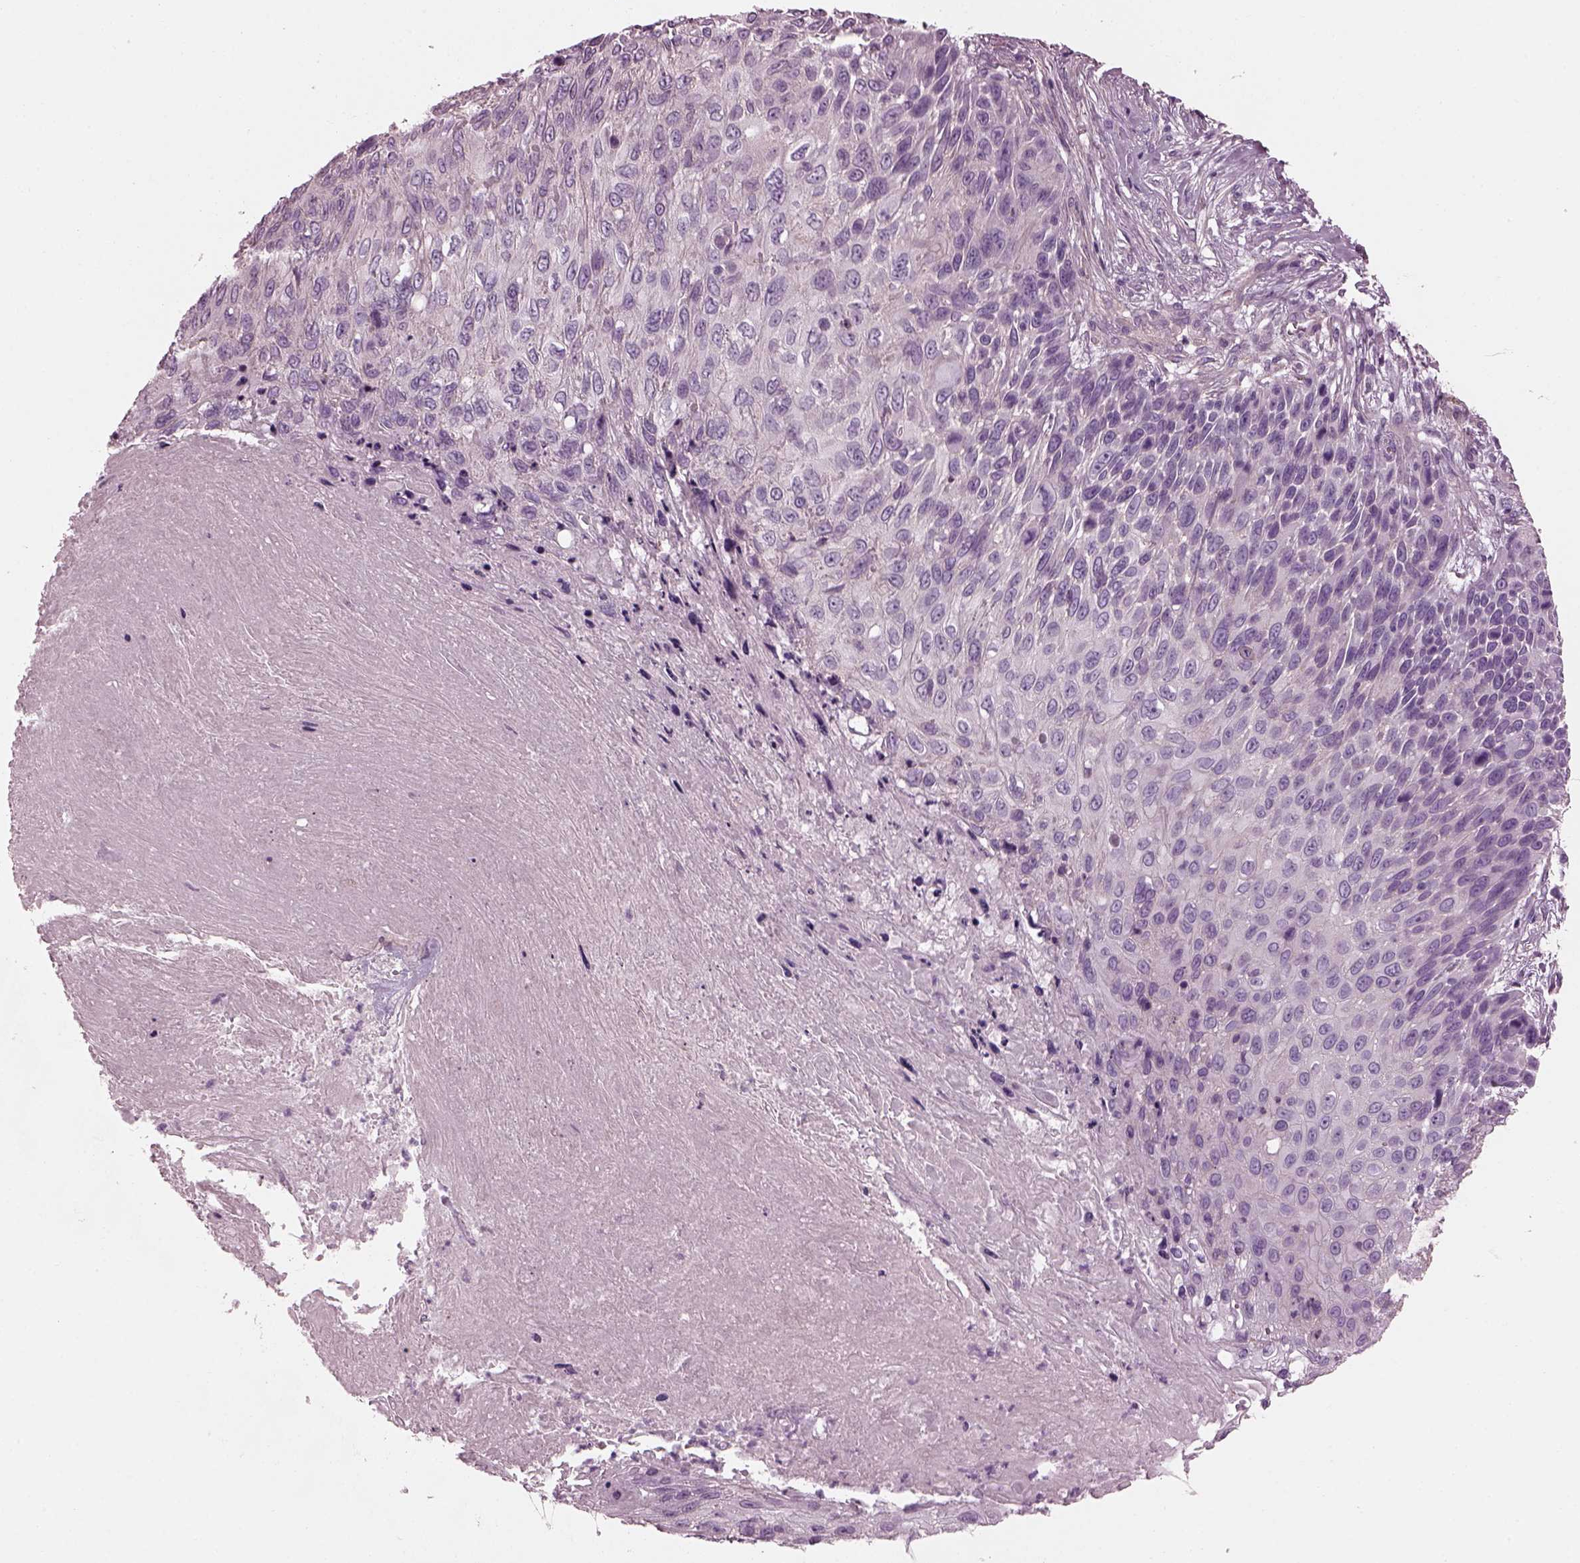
{"staining": {"intensity": "negative", "quantity": "none", "location": "none"}, "tissue": "skin cancer", "cell_type": "Tumor cells", "image_type": "cancer", "snomed": [{"axis": "morphology", "description": "Squamous cell carcinoma, NOS"}, {"axis": "topography", "description": "Skin"}], "caption": "Immunohistochemical staining of human skin squamous cell carcinoma displays no significant staining in tumor cells. Brightfield microscopy of immunohistochemistry (IHC) stained with DAB (brown) and hematoxylin (blue), captured at high magnification.", "gene": "BFSP1", "patient": {"sex": "male", "age": 92}}